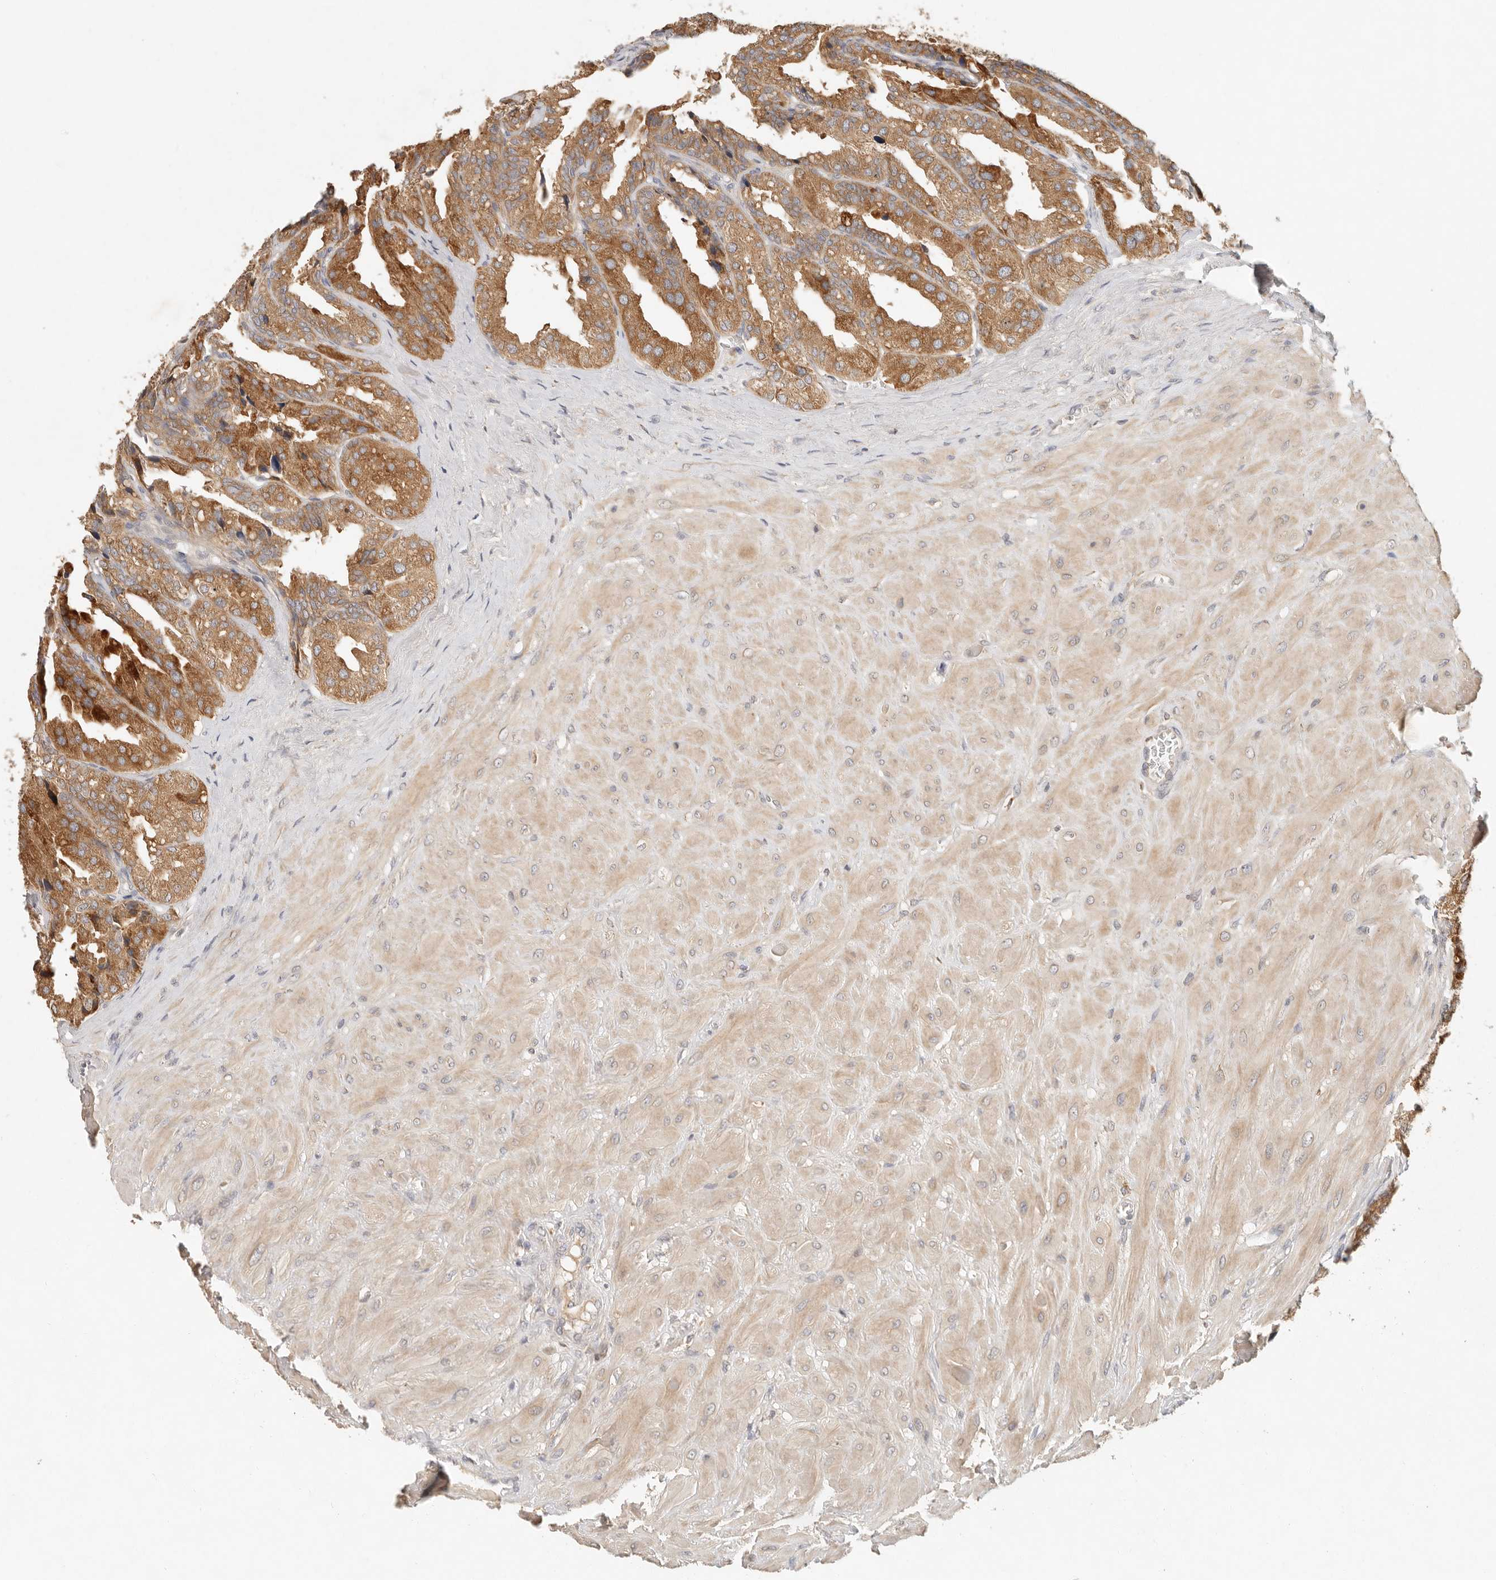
{"staining": {"intensity": "moderate", "quantity": ">75%", "location": "cytoplasmic/membranous"}, "tissue": "seminal vesicle", "cell_type": "Glandular cells", "image_type": "normal", "snomed": [{"axis": "morphology", "description": "Normal tissue, NOS"}, {"axis": "topography", "description": "Prostate"}, {"axis": "topography", "description": "Seminal veicle"}], "caption": "Immunohistochemical staining of normal seminal vesicle exhibits medium levels of moderate cytoplasmic/membranous expression in approximately >75% of glandular cells. (Brightfield microscopy of DAB IHC at high magnification).", "gene": "ARHGEF10L", "patient": {"sex": "male", "age": 51}}